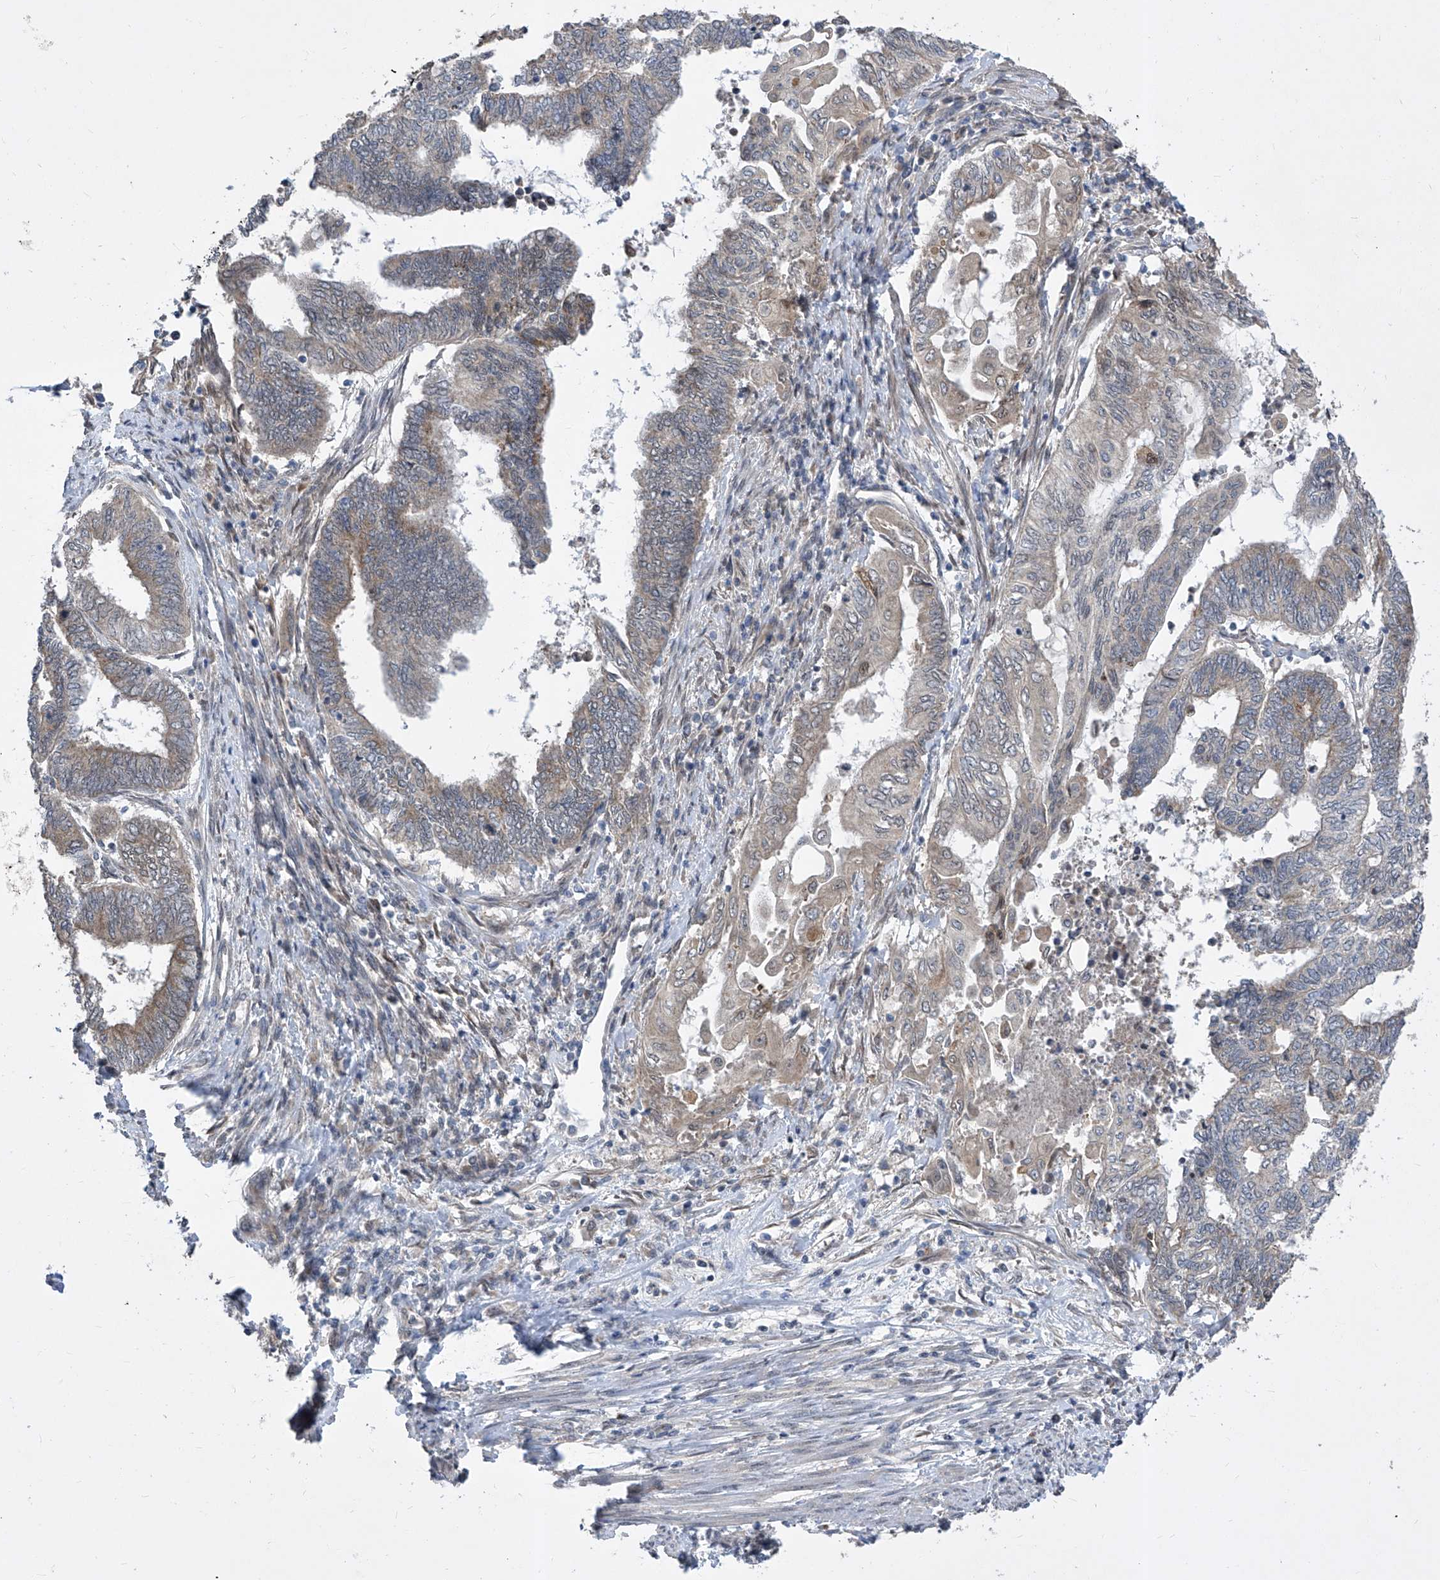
{"staining": {"intensity": "weak", "quantity": "25%-75%", "location": "cytoplasmic/membranous"}, "tissue": "endometrial cancer", "cell_type": "Tumor cells", "image_type": "cancer", "snomed": [{"axis": "morphology", "description": "Adenocarcinoma, NOS"}, {"axis": "topography", "description": "Uterus"}, {"axis": "topography", "description": "Endometrium"}], "caption": "High-power microscopy captured an immunohistochemistry histopathology image of endometrial cancer (adenocarcinoma), revealing weak cytoplasmic/membranous positivity in approximately 25%-75% of tumor cells. (IHC, brightfield microscopy, high magnification).", "gene": "CETN2", "patient": {"sex": "female", "age": 70}}